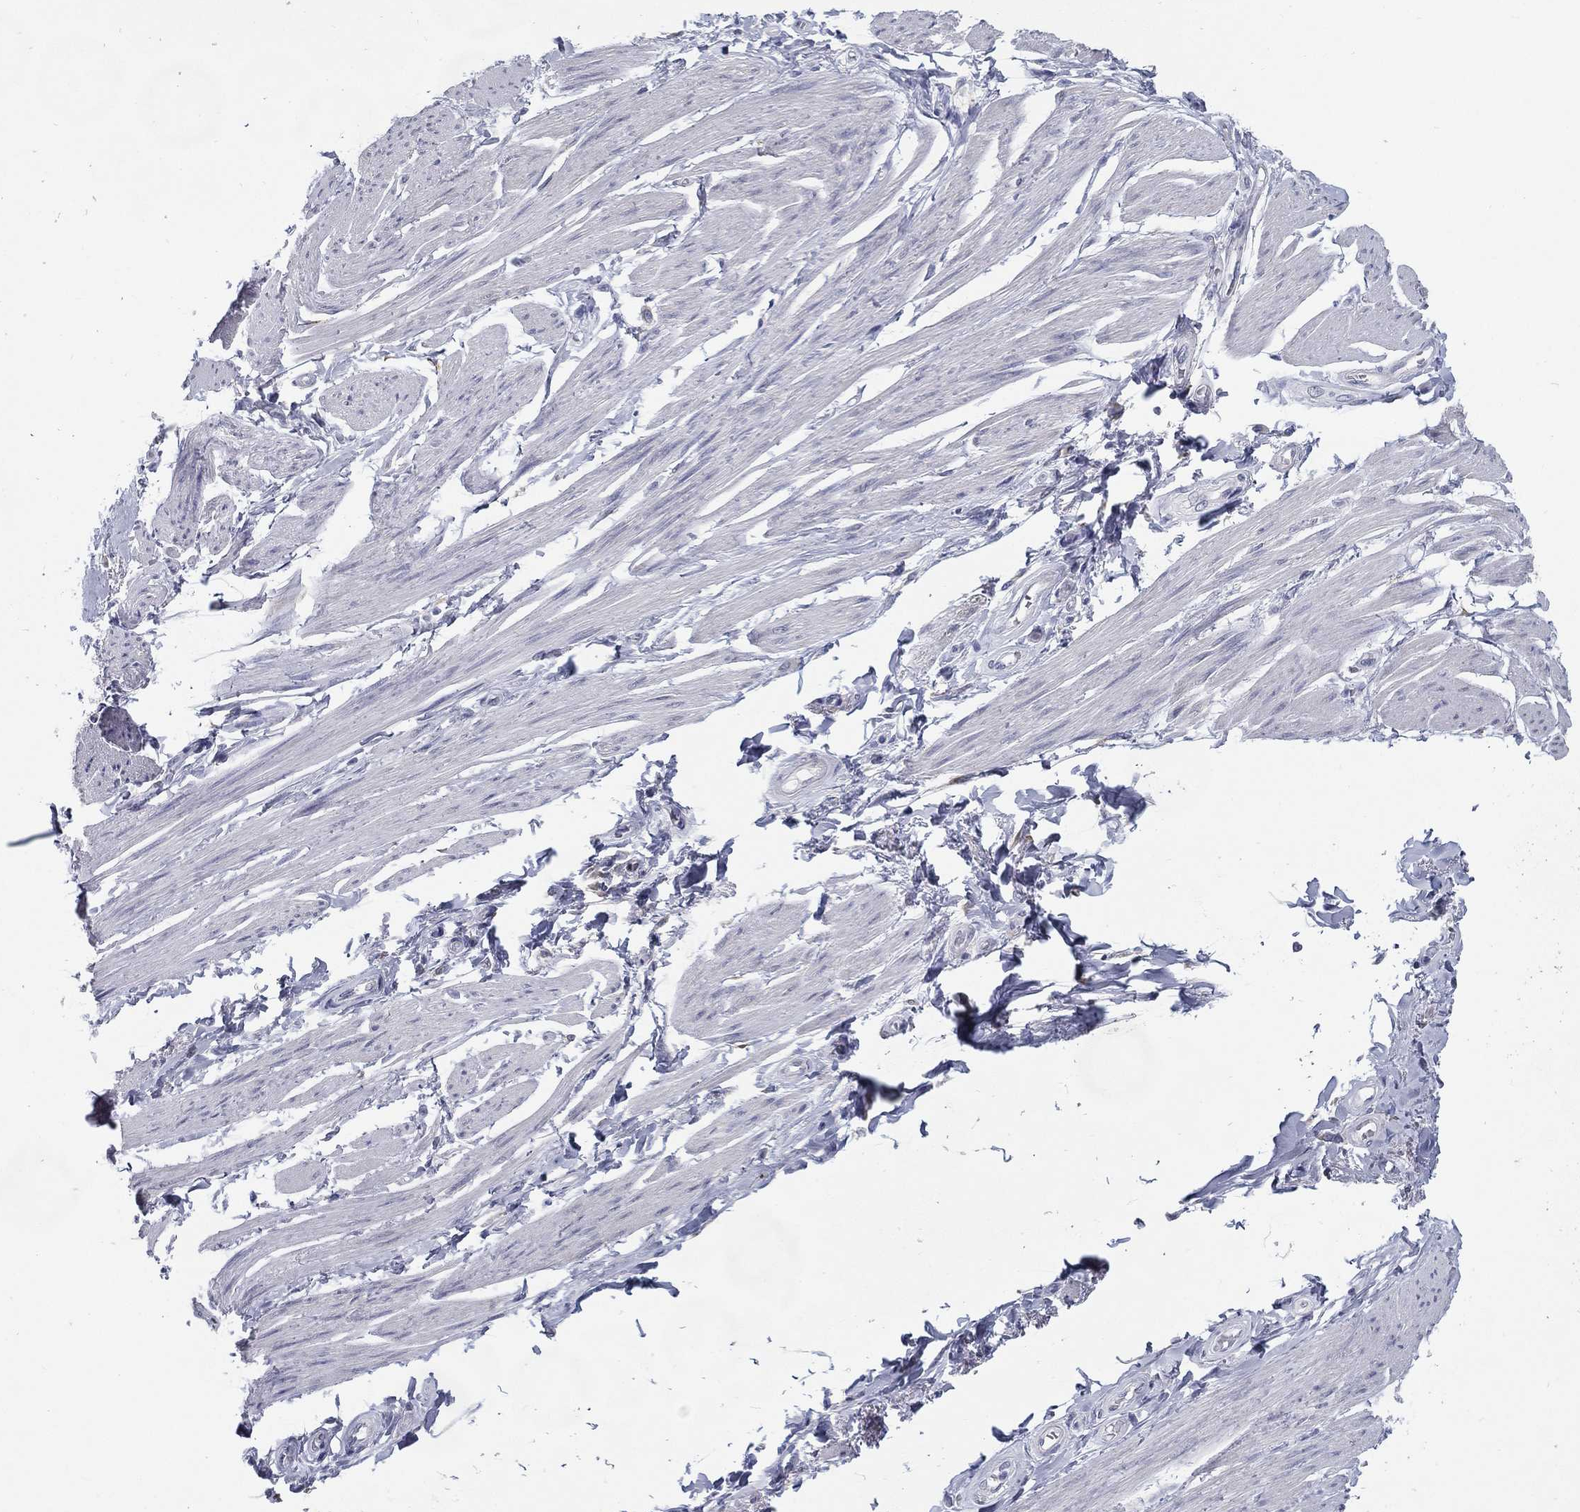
{"staining": {"intensity": "negative", "quantity": "none", "location": "none"}, "tissue": "soft tissue", "cell_type": "Fibroblasts", "image_type": "normal", "snomed": [{"axis": "morphology", "description": "Normal tissue, NOS"}, {"axis": "topography", "description": "Skeletal muscle"}, {"axis": "topography", "description": "Anal"}, {"axis": "topography", "description": "Peripheral nerve tissue"}], "caption": "This histopathology image is of normal soft tissue stained with immunohistochemistry to label a protein in brown with the nuclei are counter-stained blue. There is no staining in fibroblasts. Brightfield microscopy of immunohistochemistry stained with DAB (3,3'-diaminobenzidine) (brown) and hematoxylin (blue), captured at high magnification.", "gene": "C19orf18", "patient": {"sex": "male", "age": 53}}